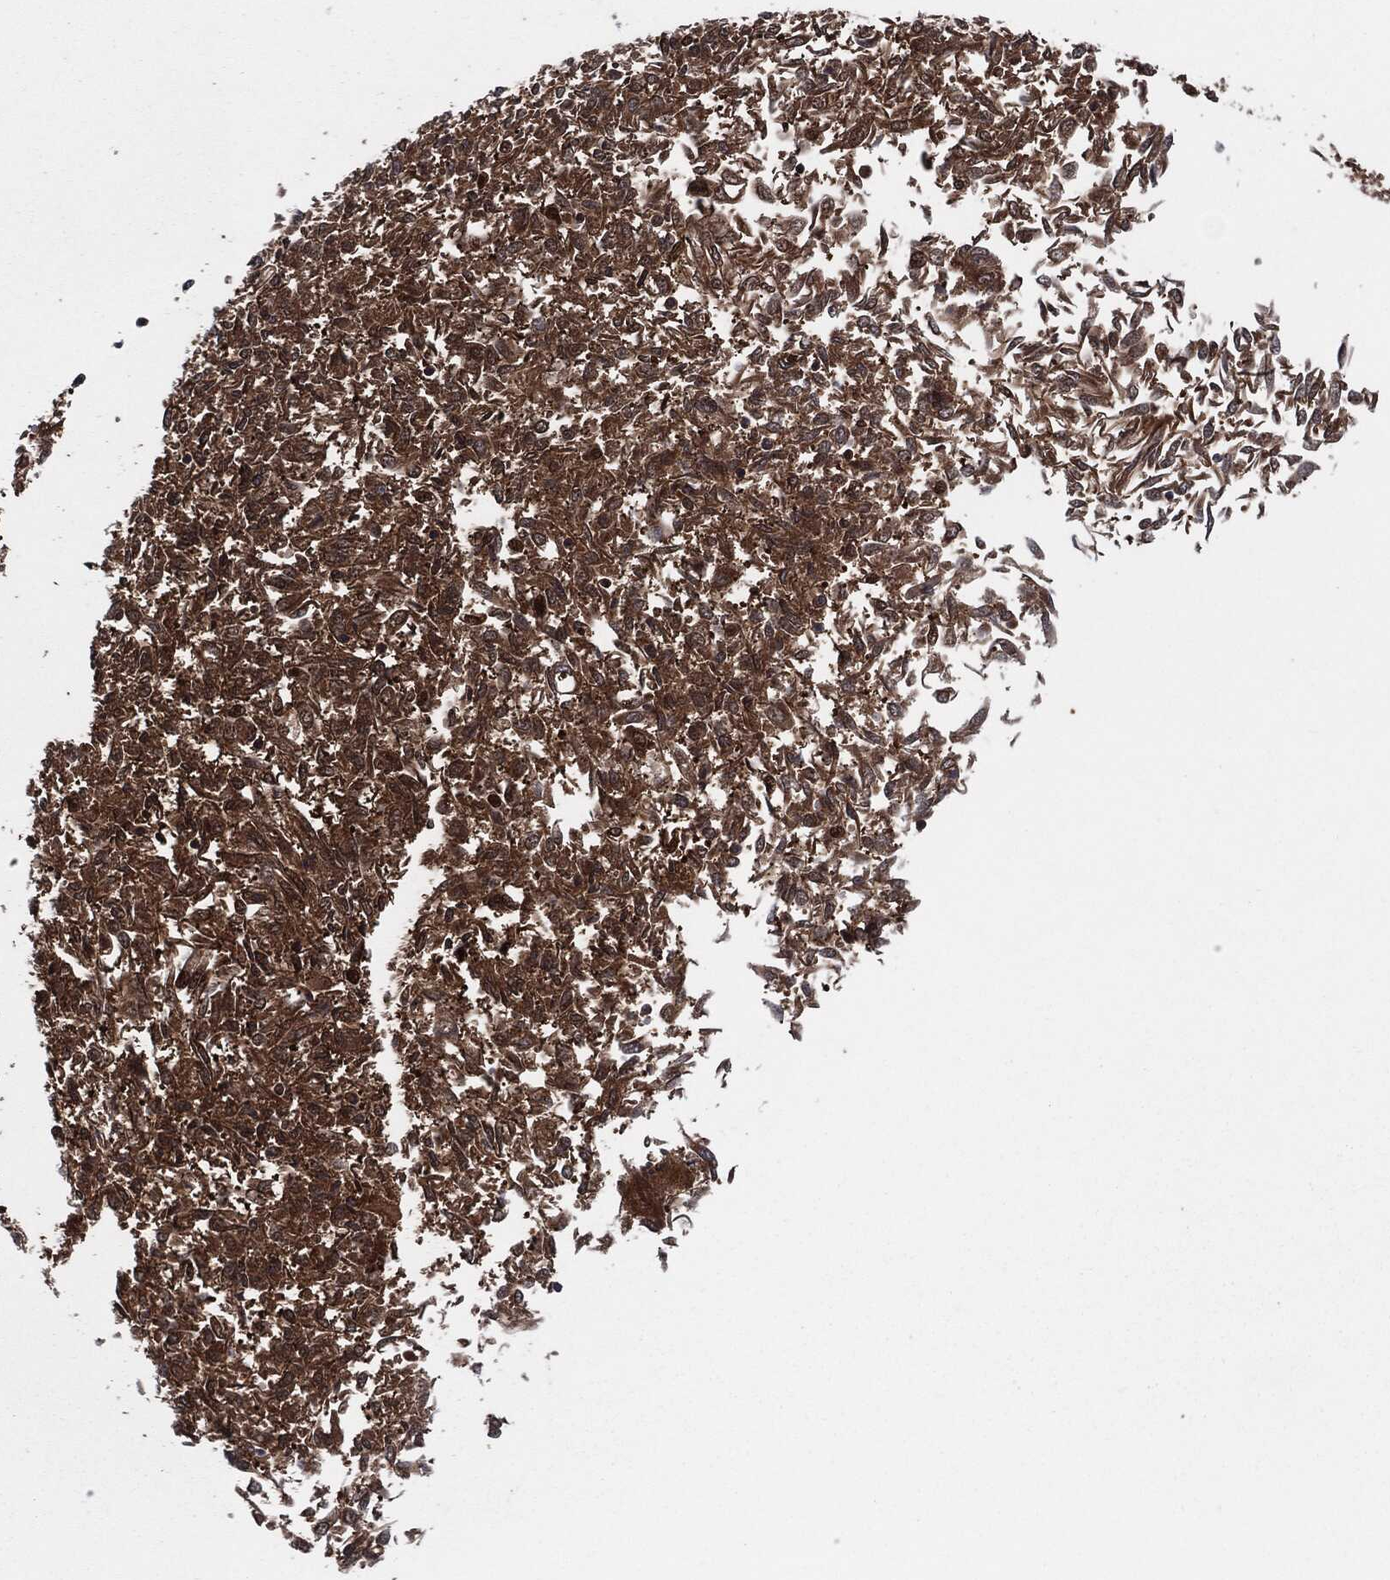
{"staining": {"intensity": "strong", "quantity": ">75%", "location": "cytoplasmic/membranous"}, "tissue": "endometrial cancer", "cell_type": "Tumor cells", "image_type": "cancer", "snomed": [{"axis": "morphology", "description": "Adenocarcinoma, NOS"}, {"axis": "topography", "description": "Endometrium"}], "caption": "High-power microscopy captured an IHC micrograph of endometrial cancer, revealing strong cytoplasmic/membranous staining in approximately >75% of tumor cells.", "gene": "XPNPEP1", "patient": {"sex": "female", "age": 58}}